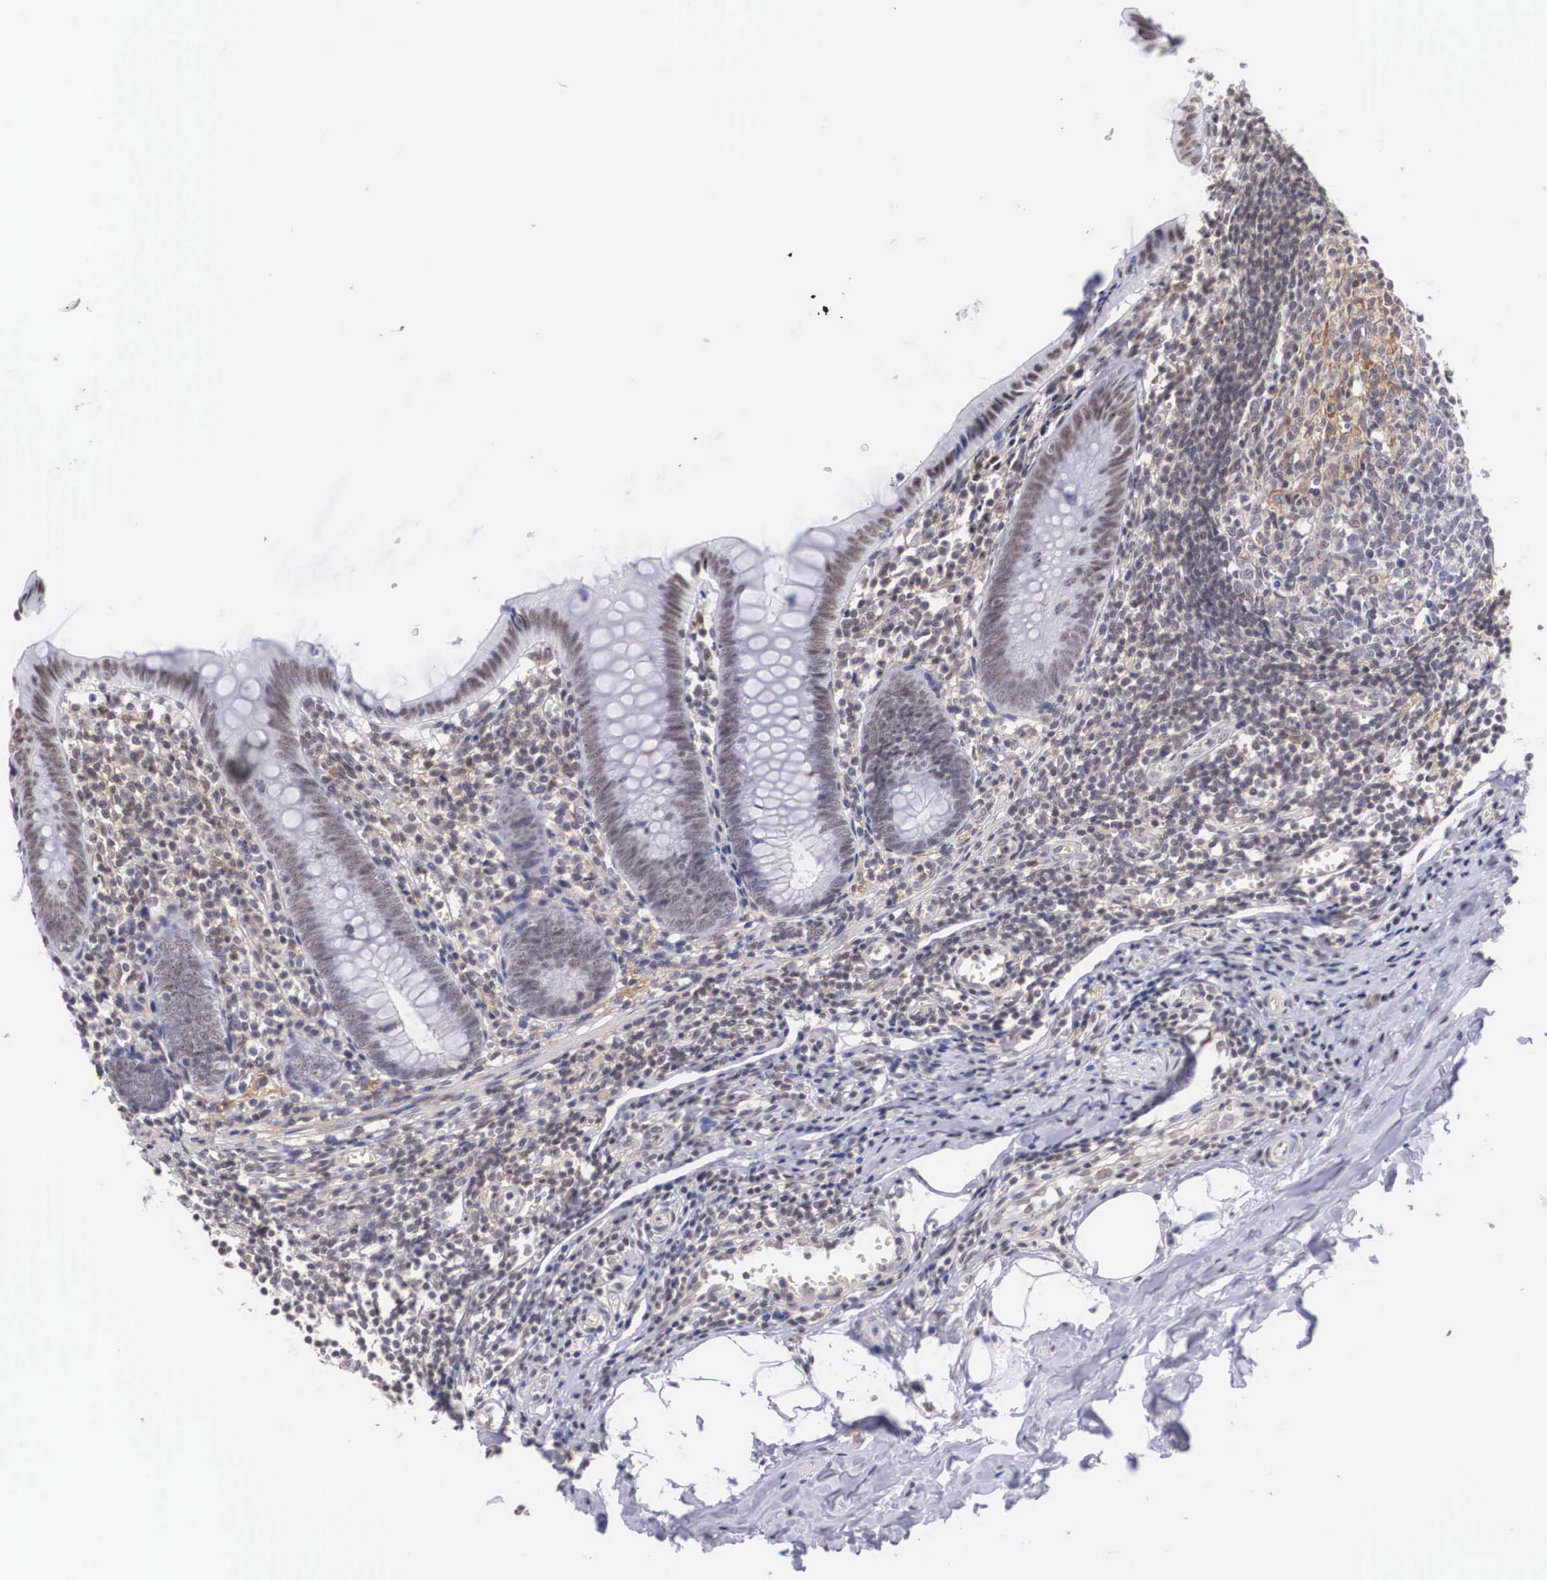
{"staining": {"intensity": "weak", "quantity": ">75%", "location": "nuclear"}, "tissue": "appendix", "cell_type": "Glandular cells", "image_type": "normal", "snomed": [{"axis": "morphology", "description": "Normal tissue, NOS"}, {"axis": "topography", "description": "Appendix"}], "caption": "Immunohistochemistry micrograph of normal human appendix stained for a protein (brown), which exhibits low levels of weak nuclear positivity in about >75% of glandular cells.", "gene": "NR4A2", "patient": {"sex": "female", "age": 19}}